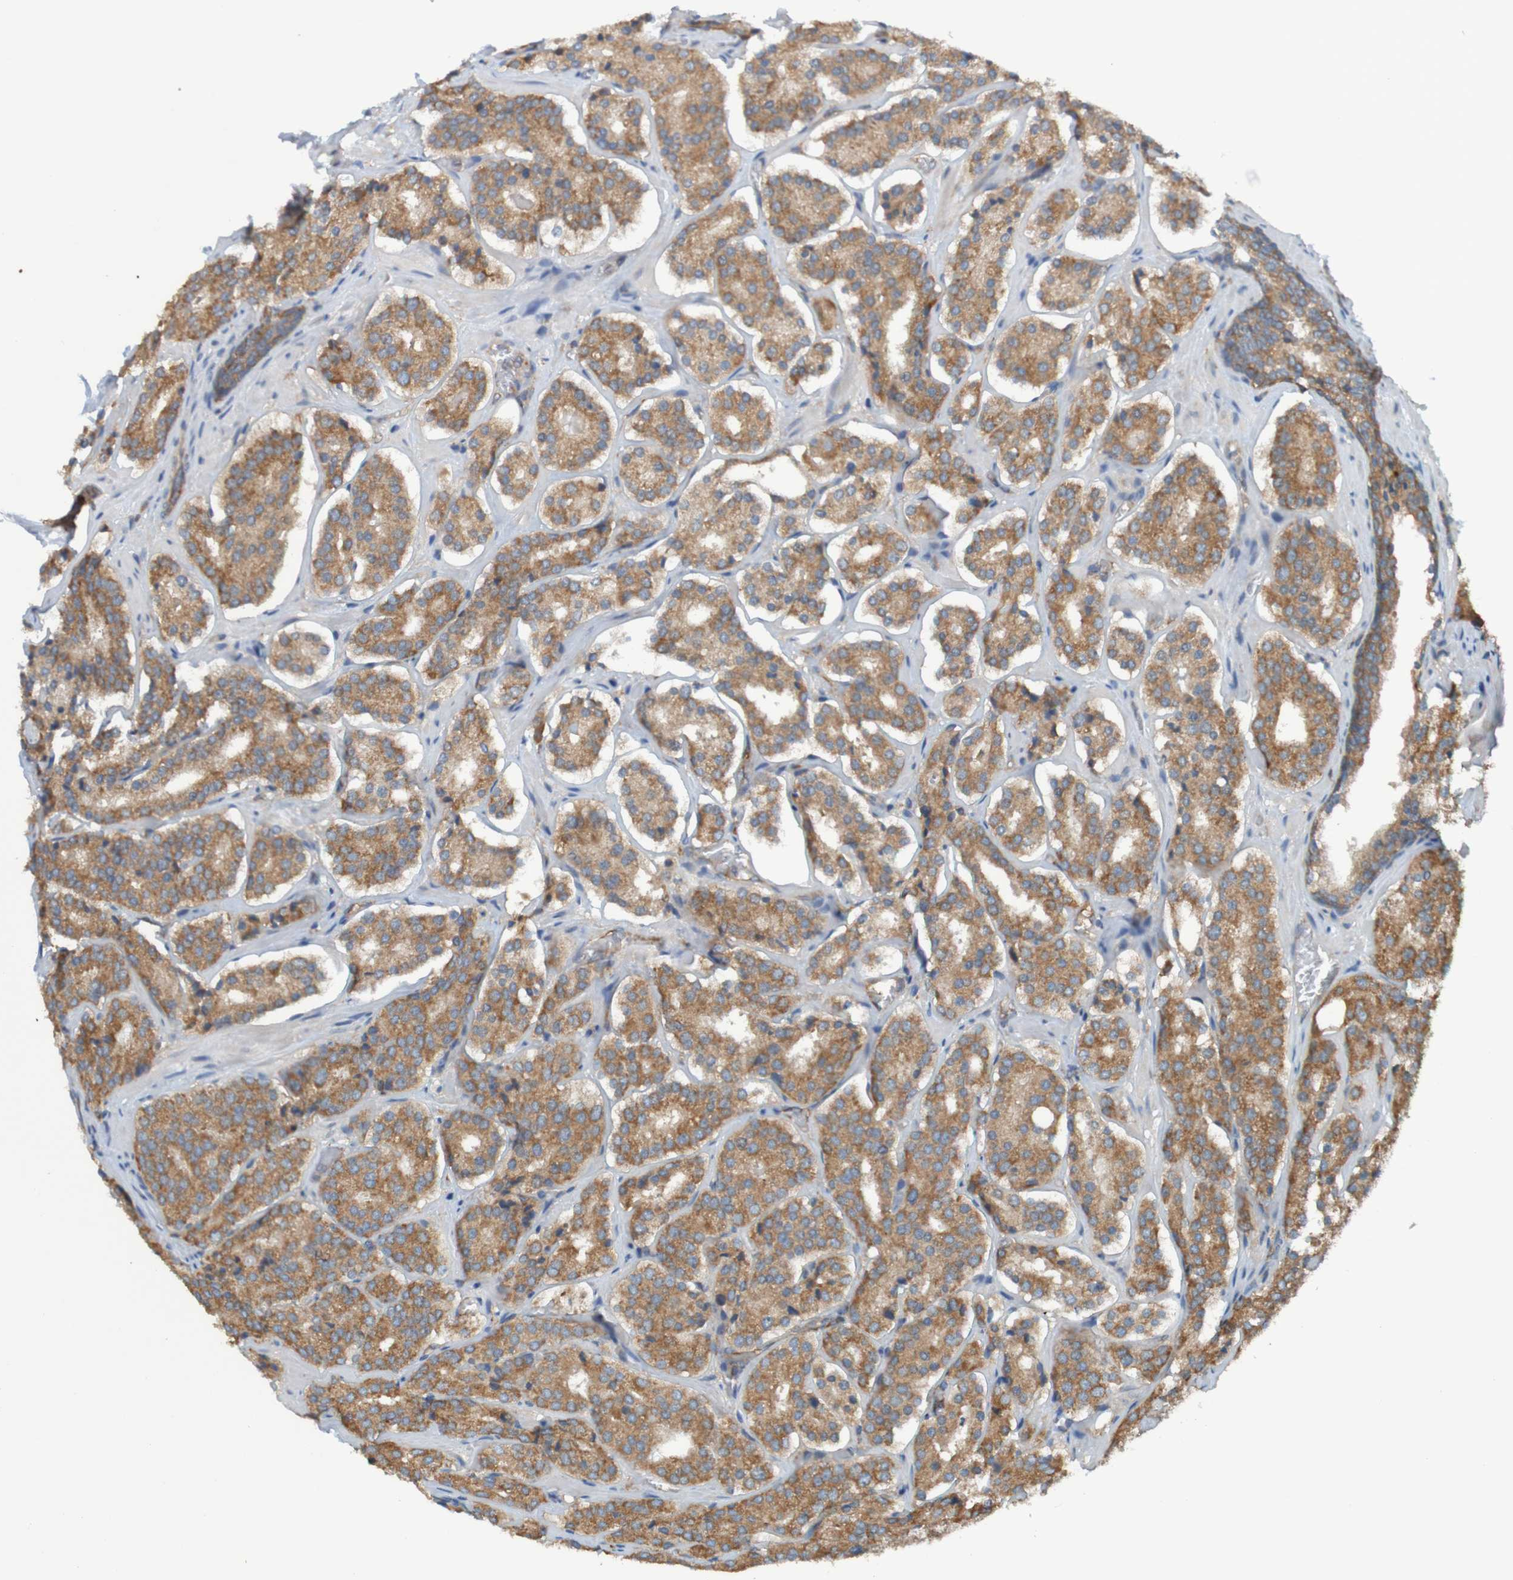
{"staining": {"intensity": "moderate", "quantity": ">75%", "location": "cytoplasmic/membranous"}, "tissue": "prostate cancer", "cell_type": "Tumor cells", "image_type": "cancer", "snomed": [{"axis": "morphology", "description": "Adenocarcinoma, High grade"}, {"axis": "topography", "description": "Prostate"}], "caption": "A micrograph showing moderate cytoplasmic/membranous positivity in approximately >75% of tumor cells in adenocarcinoma (high-grade) (prostate), as visualized by brown immunohistochemical staining.", "gene": "DNAJC4", "patient": {"sex": "male", "age": 60}}